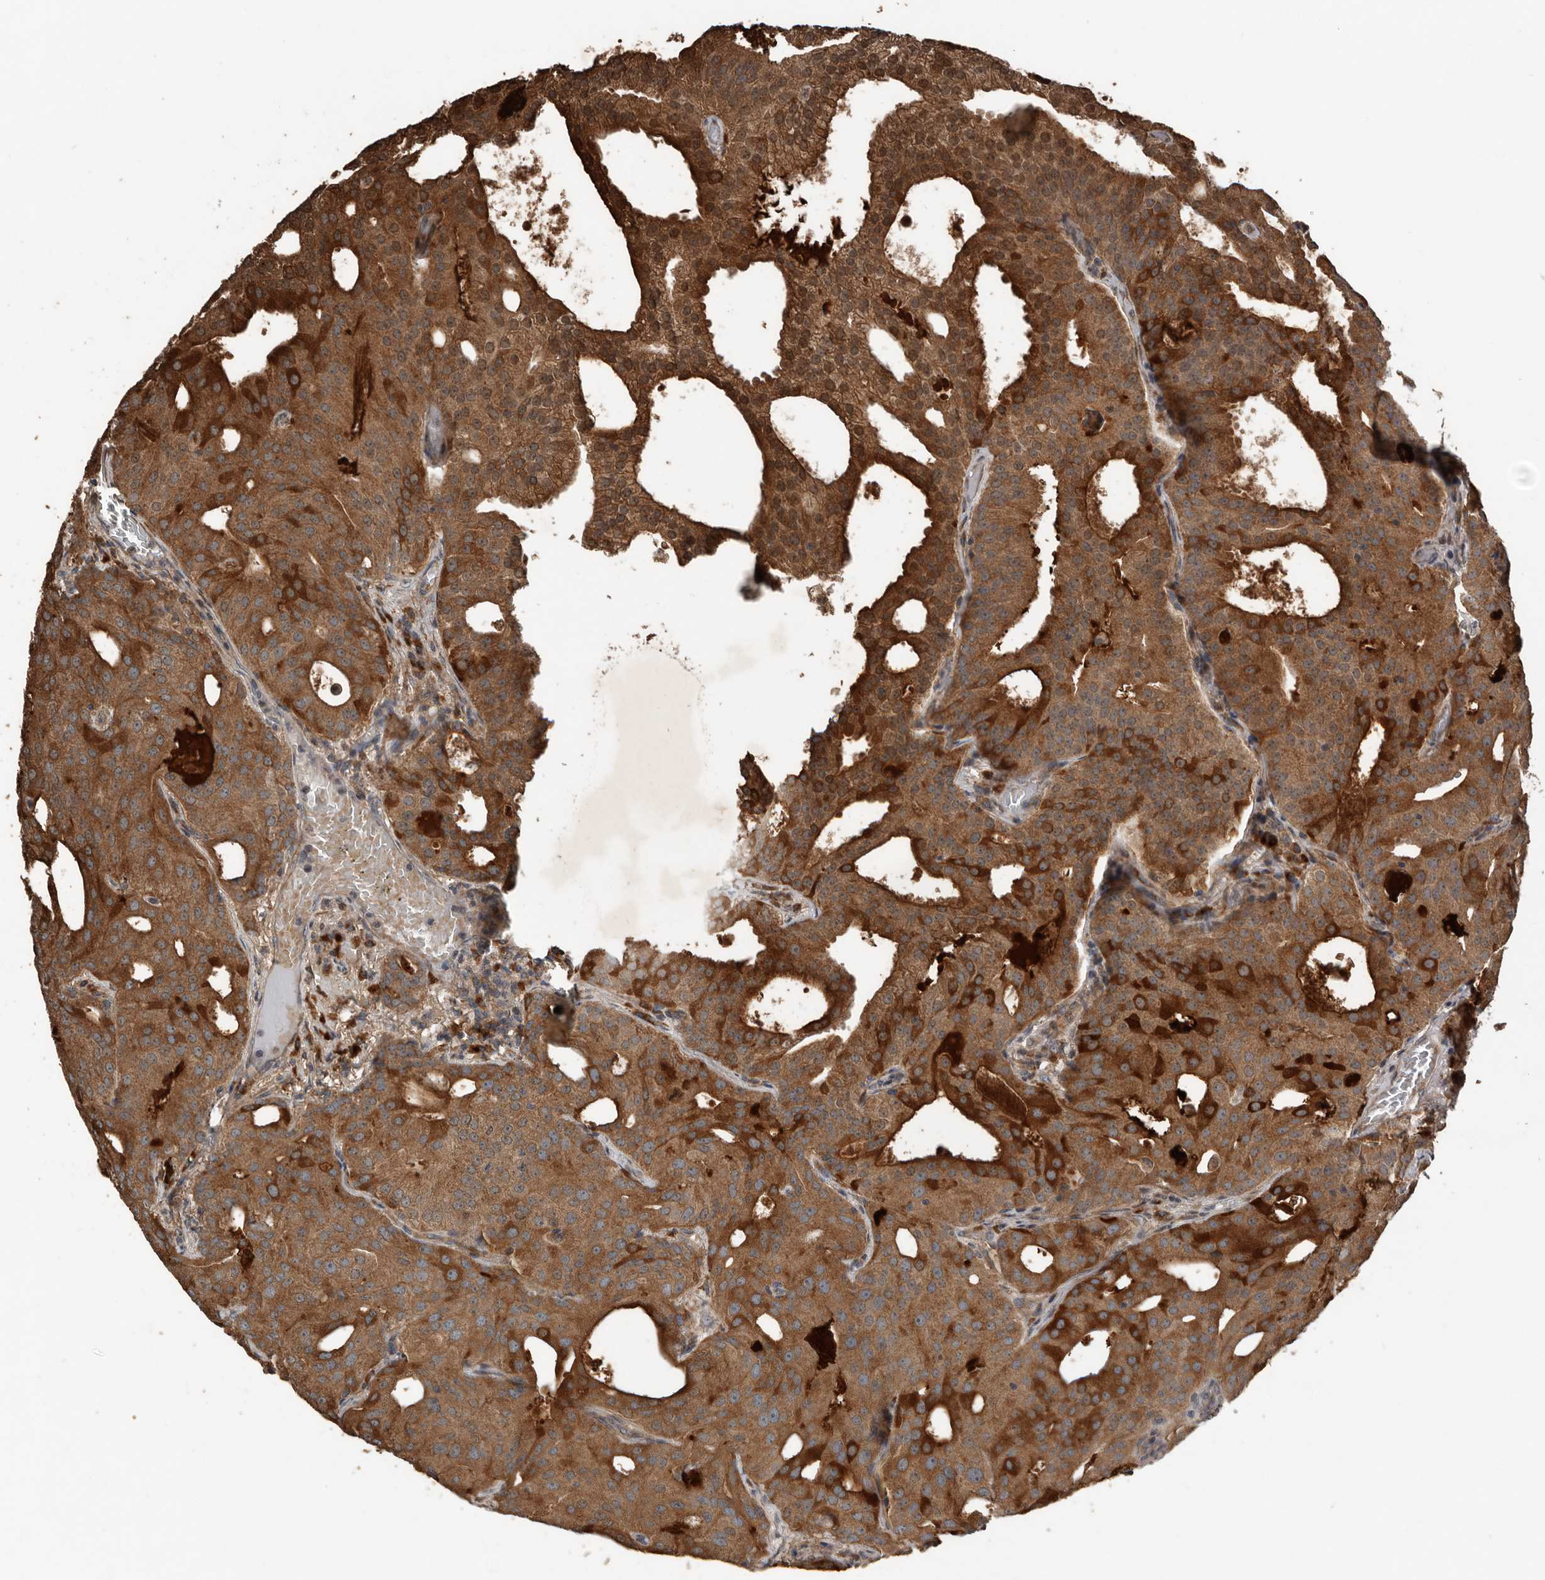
{"staining": {"intensity": "strong", "quantity": ">75%", "location": "cytoplasmic/membranous,nuclear"}, "tissue": "prostate cancer", "cell_type": "Tumor cells", "image_type": "cancer", "snomed": [{"axis": "morphology", "description": "Adenocarcinoma, Medium grade"}, {"axis": "topography", "description": "Prostate"}], "caption": "Immunohistochemistry (IHC) staining of prostate adenocarcinoma (medium-grade), which reveals high levels of strong cytoplasmic/membranous and nuclear positivity in approximately >75% of tumor cells indicating strong cytoplasmic/membranous and nuclear protein expression. The staining was performed using DAB (3,3'-diaminobenzidine) (brown) for protein detection and nuclei were counterstained in hematoxylin (blue).", "gene": "RNF207", "patient": {"sex": "male", "age": 88}}